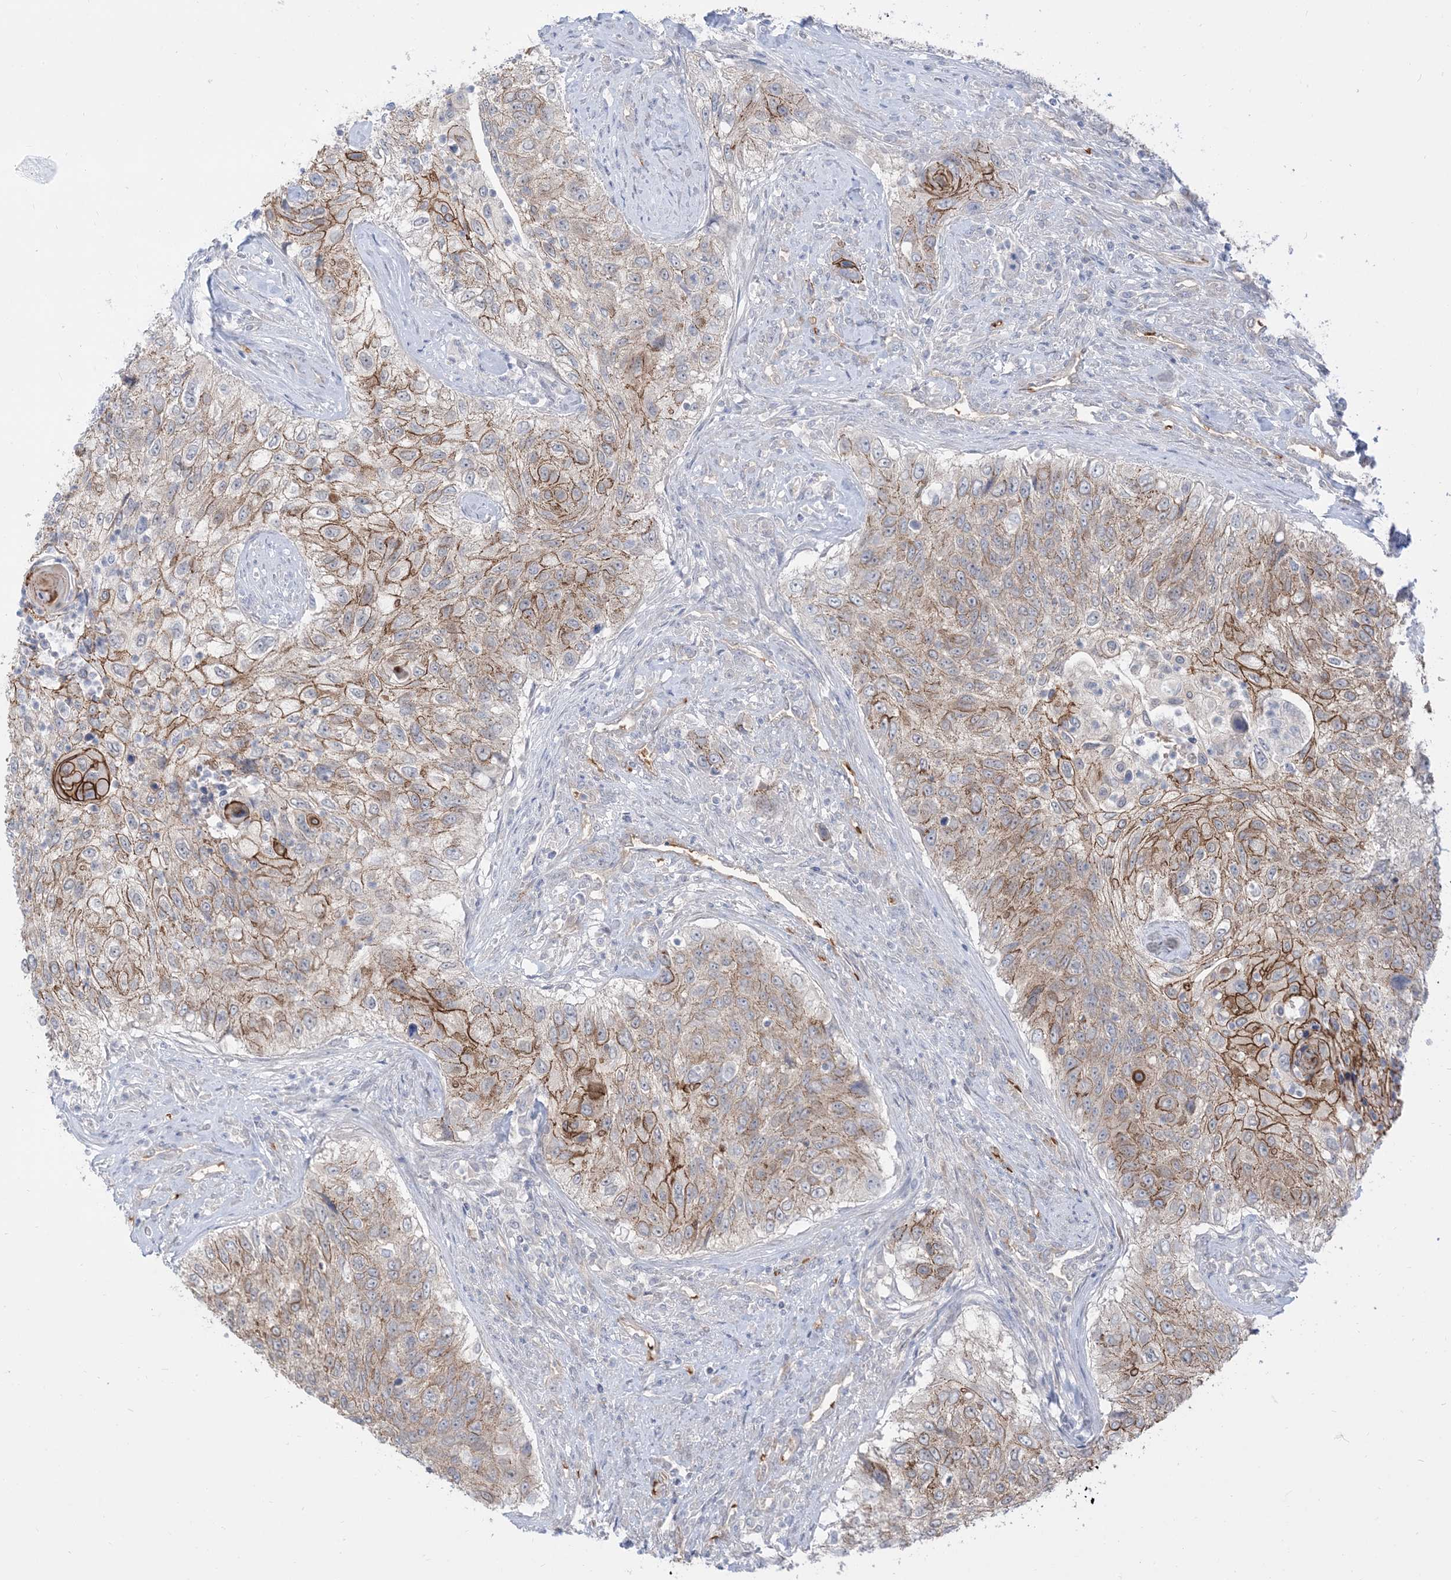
{"staining": {"intensity": "moderate", "quantity": ">75%", "location": "cytoplasmic/membranous"}, "tissue": "urothelial cancer", "cell_type": "Tumor cells", "image_type": "cancer", "snomed": [{"axis": "morphology", "description": "Urothelial carcinoma, High grade"}, {"axis": "topography", "description": "Urinary bladder"}], "caption": "Human high-grade urothelial carcinoma stained for a protein (brown) exhibits moderate cytoplasmic/membranous positive expression in about >75% of tumor cells.", "gene": "RIN1", "patient": {"sex": "female", "age": 60}}